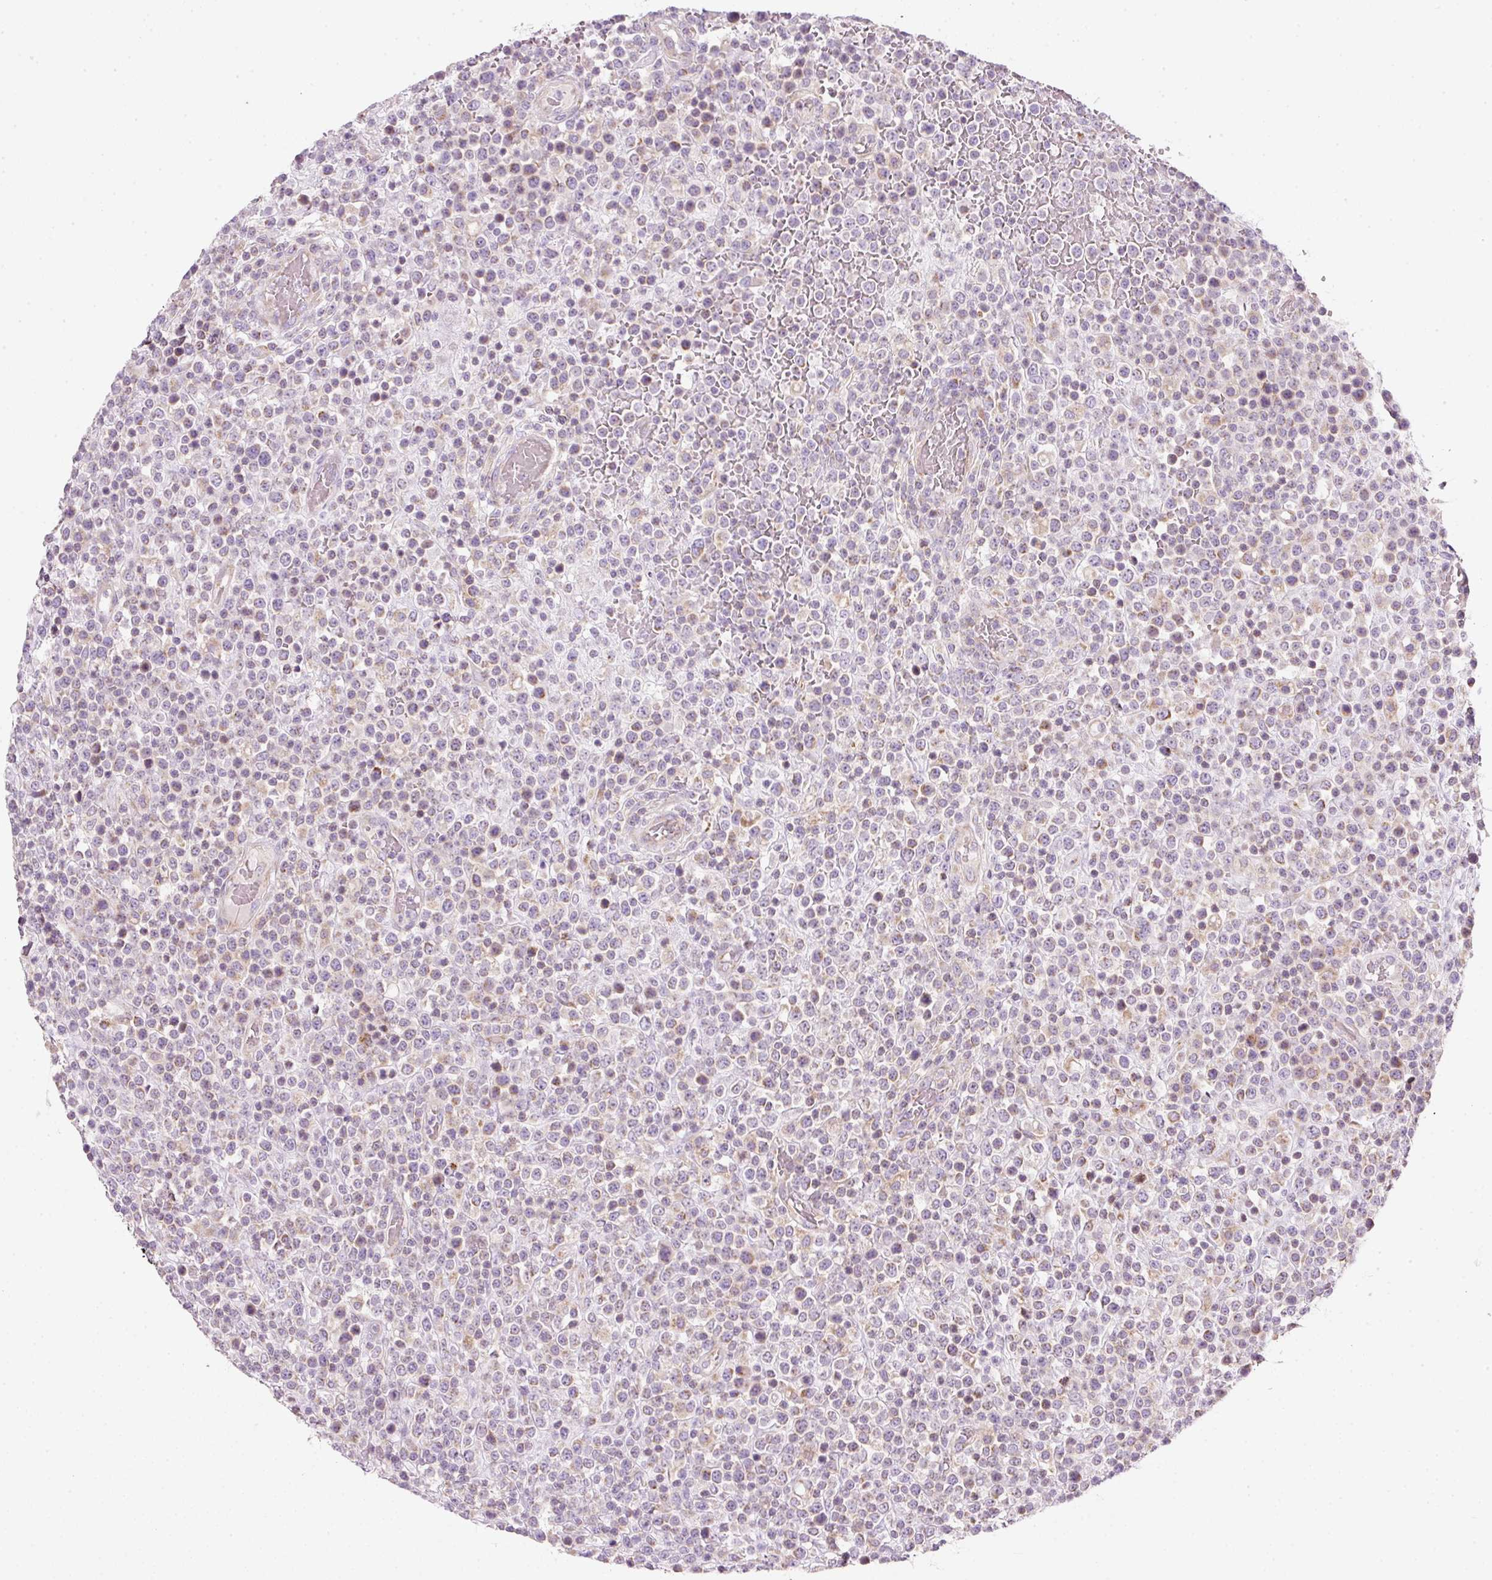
{"staining": {"intensity": "moderate", "quantity": "25%-75%", "location": "cytoplasmic/membranous"}, "tissue": "lymphoma", "cell_type": "Tumor cells", "image_type": "cancer", "snomed": [{"axis": "morphology", "description": "Malignant lymphoma, non-Hodgkin's type, High grade"}, {"axis": "topography", "description": "Colon"}], "caption": "An immunohistochemistry photomicrograph of tumor tissue is shown. Protein staining in brown shows moderate cytoplasmic/membranous positivity in malignant lymphoma, non-Hodgkin's type (high-grade) within tumor cells.", "gene": "NDUFA1", "patient": {"sex": "female", "age": 53}}